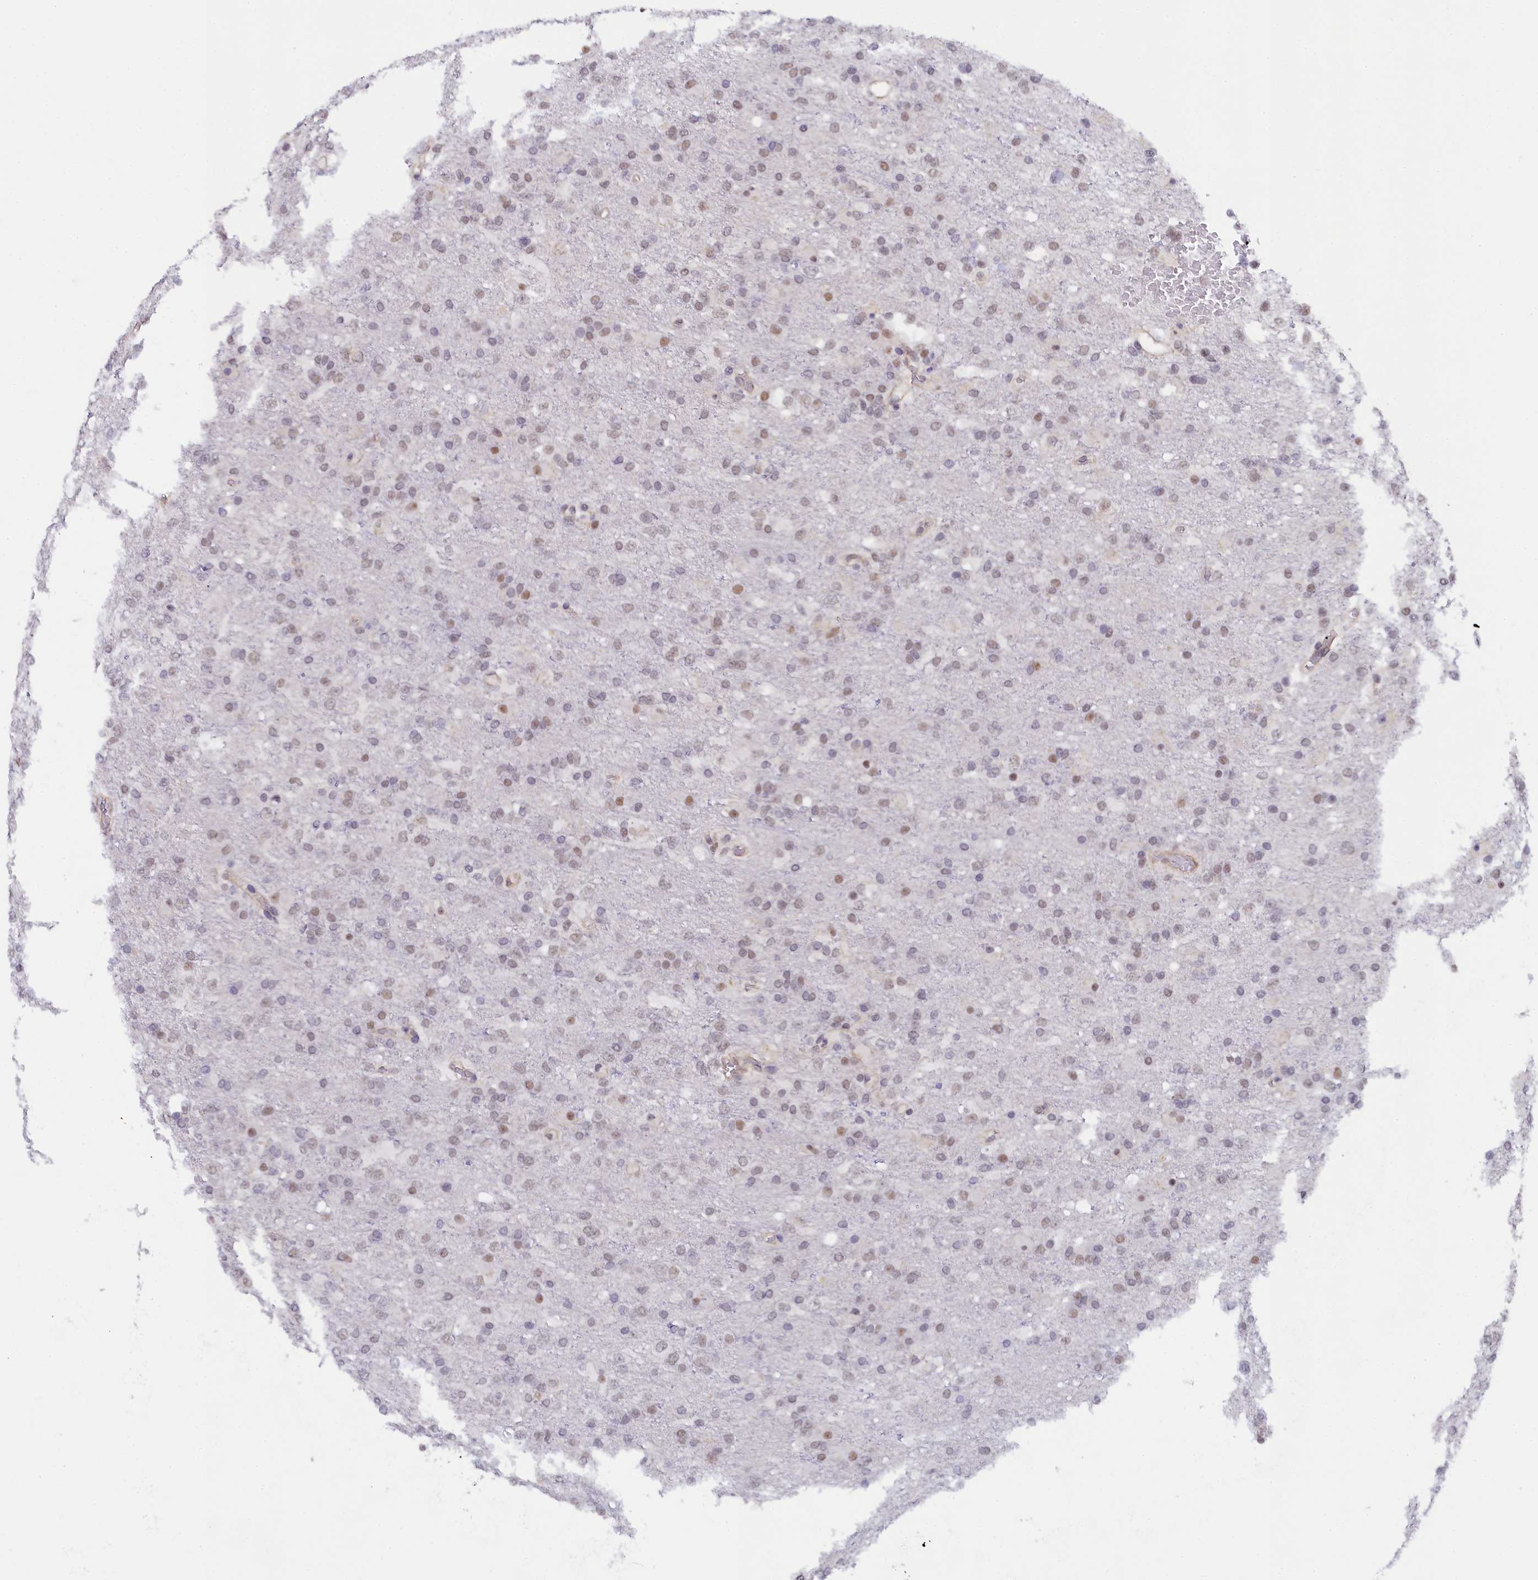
{"staining": {"intensity": "weak", "quantity": "25%-75%", "location": "nuclear"}, "tissue": "glioma", "cell_type": "Tumor cells", "image_type": "cancer", "snomed": [{"axis": "morphology", "description": "Glioma, malignant, High grade"}, {"axis": "topography", "description": "Brain"}], "caption": "Weak nuclear protein positivity is identified in about 25%-75% of tumor cells in glioma. The staining was performed using DAB to visualize the protein expression in brown, while the nuclei were stained in blue with hematoxylin (Magnification: 20x).", "gene": "INTS14", "patient": {"sex": "female", "age": 74}}